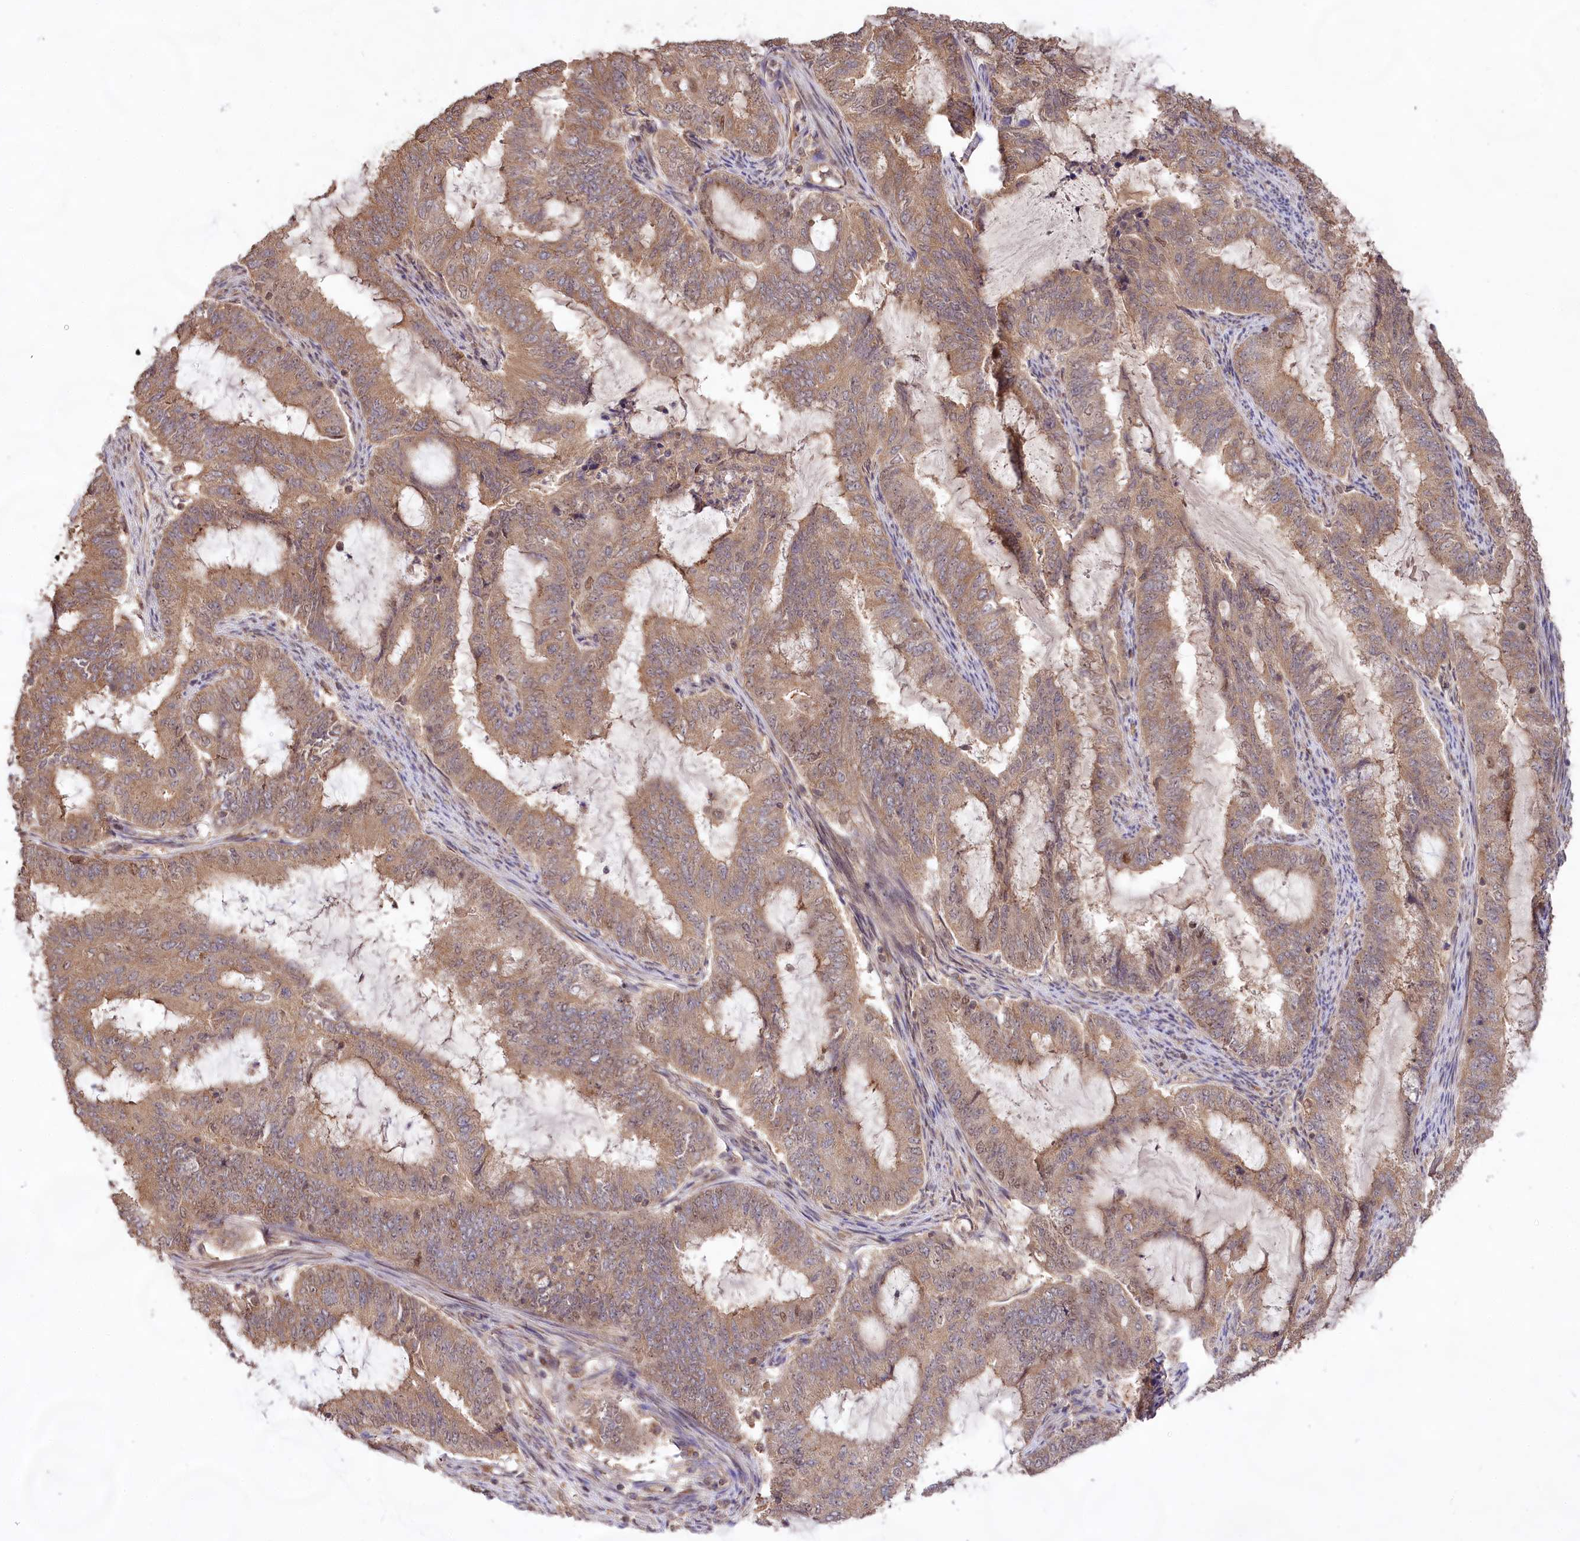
{"staining": {"intensity": "weak", "quantity": ">75%", "location": "cytoplasmic/membranous"}, "tissue": "endometrial cancer", "cell_type": "Tumor cells", "image_type": "cancer", "snomed": [{"axis": "morphology", "description": "Adenocarcinoma, NOS"}, {"axis": "topography", "description": "Endometrium"}], "caption": "A brown stain shows weak cytoplasmic/membranous expression of a protein in endometrial adenocarcinoma tumor cells.", "gene": "RRP8", "patient": {"sex": "female", "age": 51}}